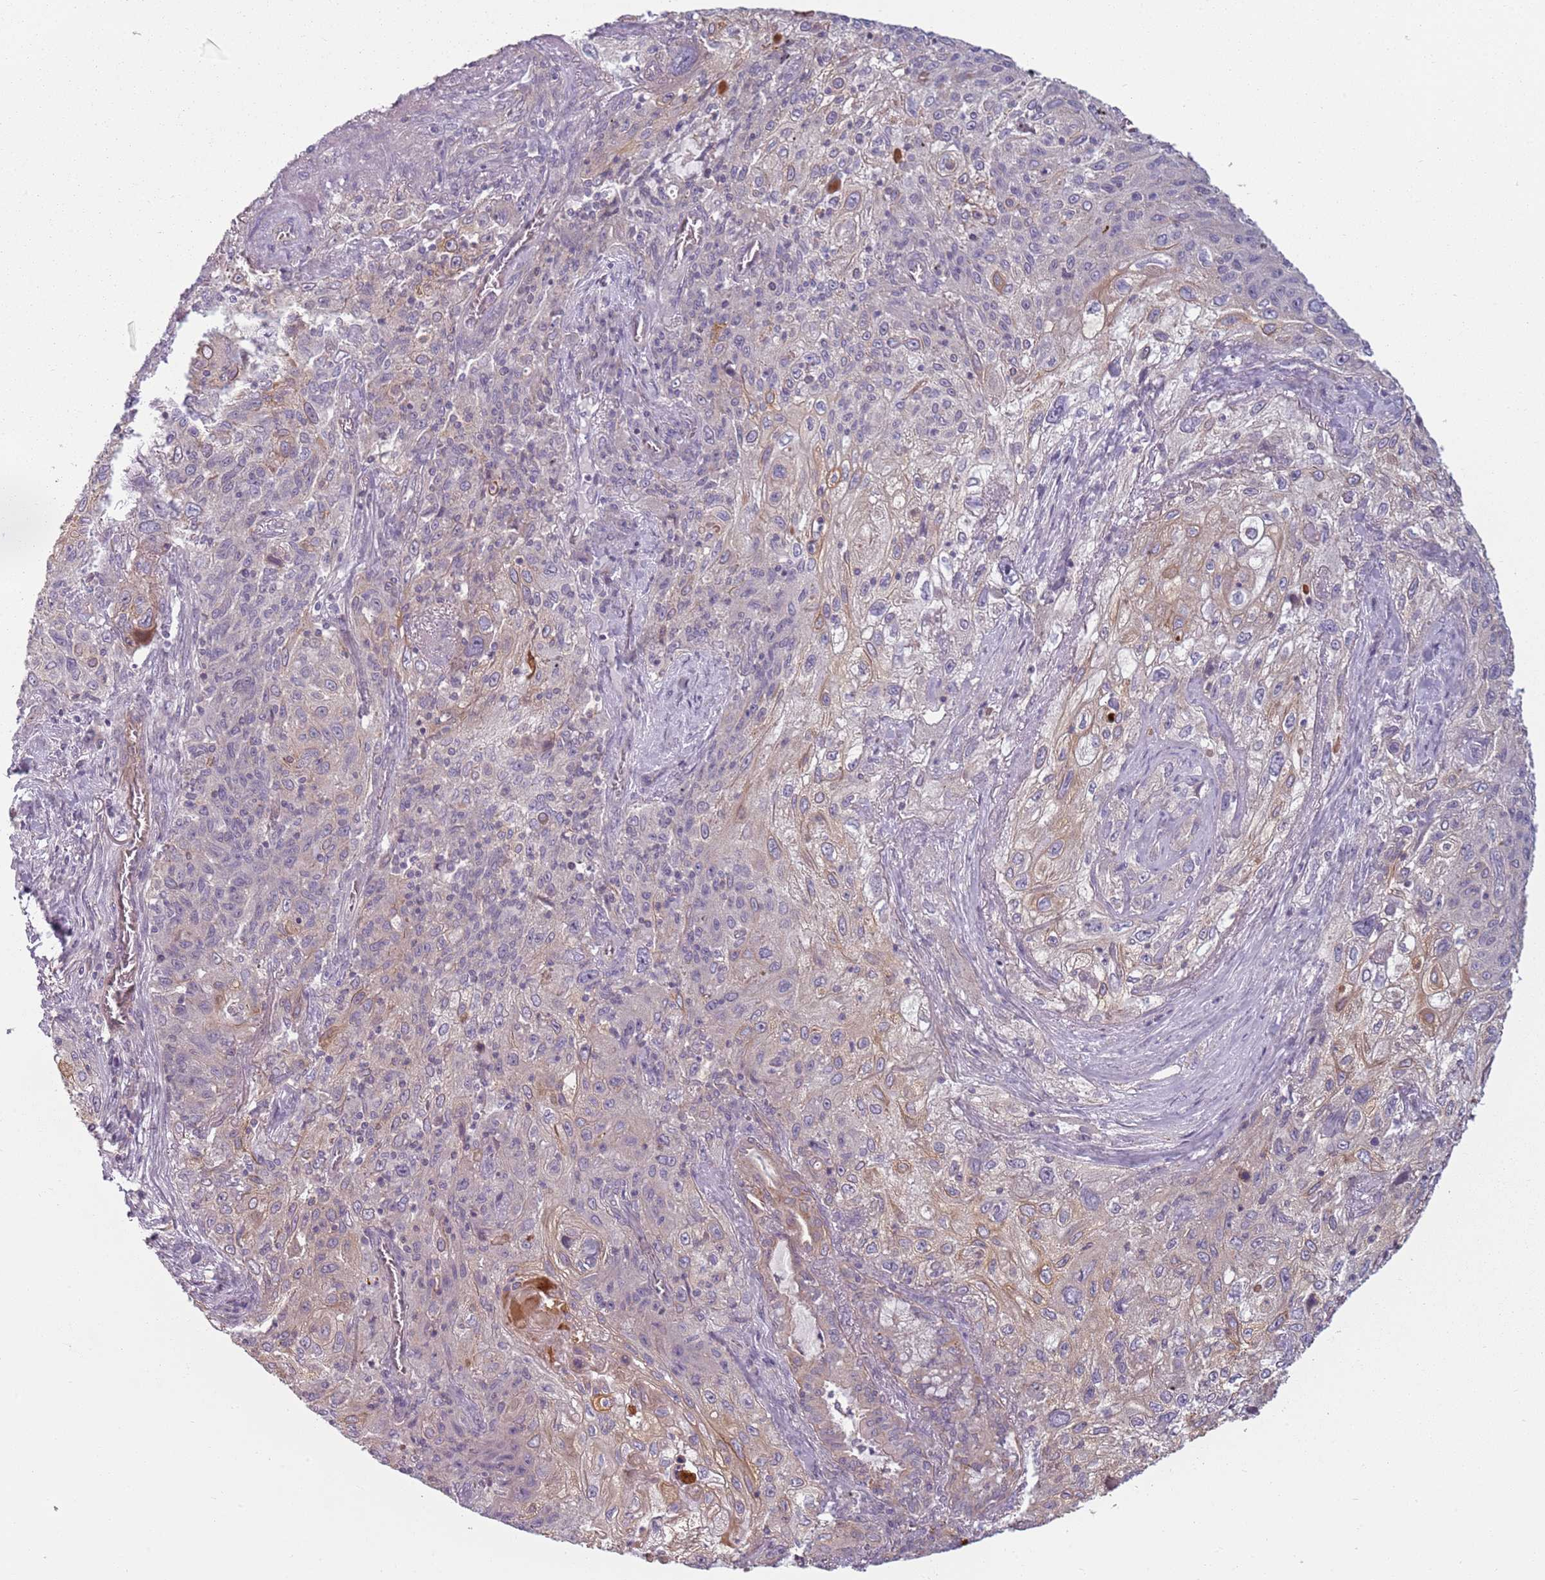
{"staining": {"intensity": "weak", "quantity": "<25%", "location": "cytoplasmic/membranous"}, "tissue": "lung cancer", "cell_type": "Tumor cells", "image_type": "cancer", "snomed": [{"axis": "morphology", "description": "Squamous cell carcinoma, NOS"}, {"axis": "topography", "description": "Lung"}], "caption": "Immunohistochemistry of human lung cancer reveals no expression in tumor cells.", "gene": "TLCD2", "patient": {"sex": "female", "age": 69}}